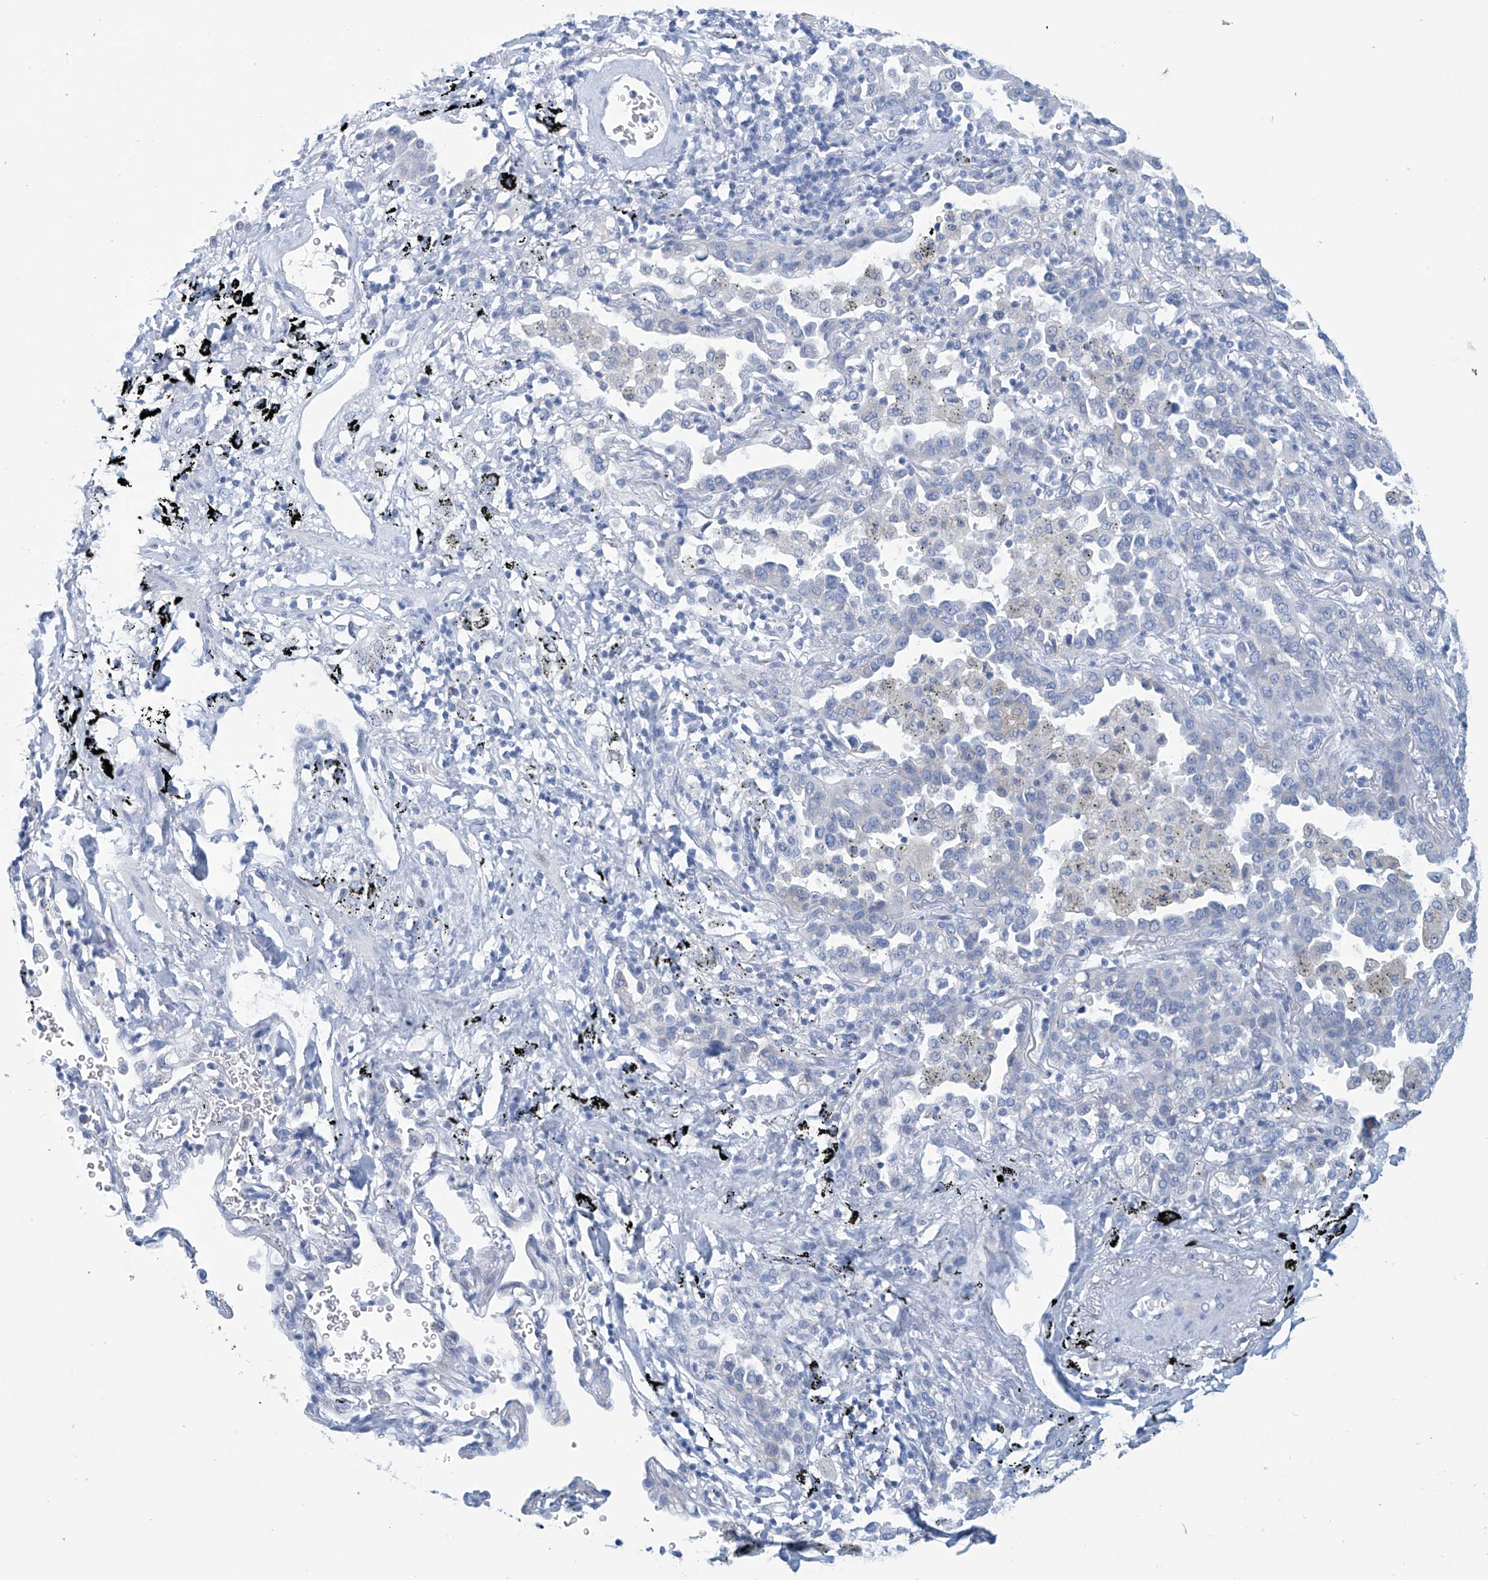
{"staining": {"intensity": "negative", "quantity": "none", "location": "none"}, "tissue": "lung cancer", "cell_type": "Tumor cells", "image_type": "cancer", "snomed": [{"axis": "morphology", "description": "Normal tissue, NOS"}, {"axis": "morphology", "description": "Adenocarcinoma, NOS"}, {"axis": "topography", "description": "Lung"}], "caption": "High magnification brightfield microscopy of lung cancer (adenocarcinoma) stained with DAB (3,3'-diaminobenzidine) (brown) and counterstained with hematoxylin (blue): tumor cells show no significant positivity.", "gene": "DSP", "patient": {"sex": "male", "age": 59}}